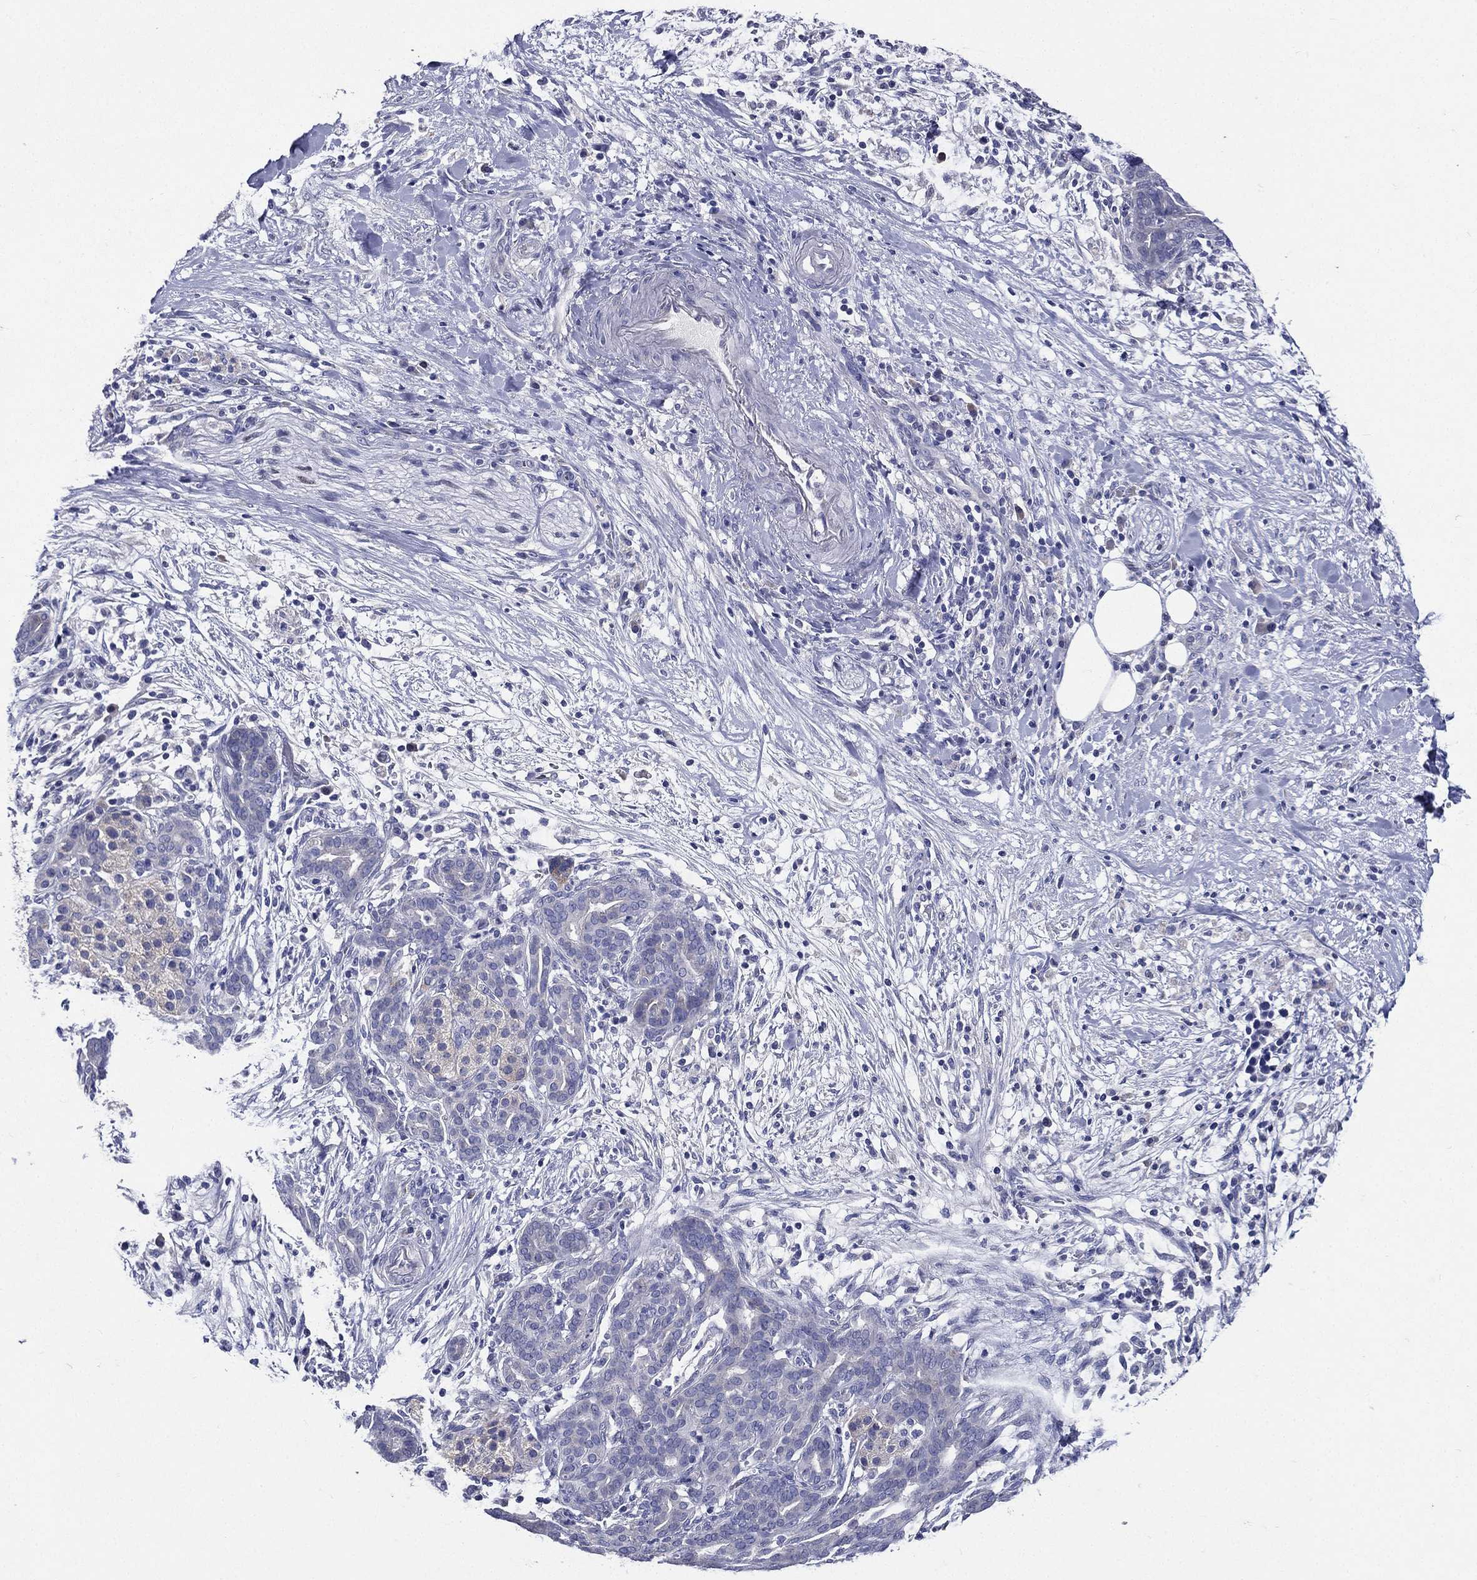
{"staining": {"intensity": "negative", "quantity": "none", "location": "none"}, "tissue": "pancreatic cancer", "cell_type": "Tumor cells", "image_type": "cancer", "snomed": [{"axis": "morphology", "description": "Adenocarcinoma, NOS"}, {"axis": "topography", "description": "Pancreas"}], "caption": "This is an immunohistochemistry photomicrograph of adenocarcinoma (pancreatic). There is no staining in tumor cells.", "gene": "TGM1", "patient": {"sex": "male", "age": 44}}